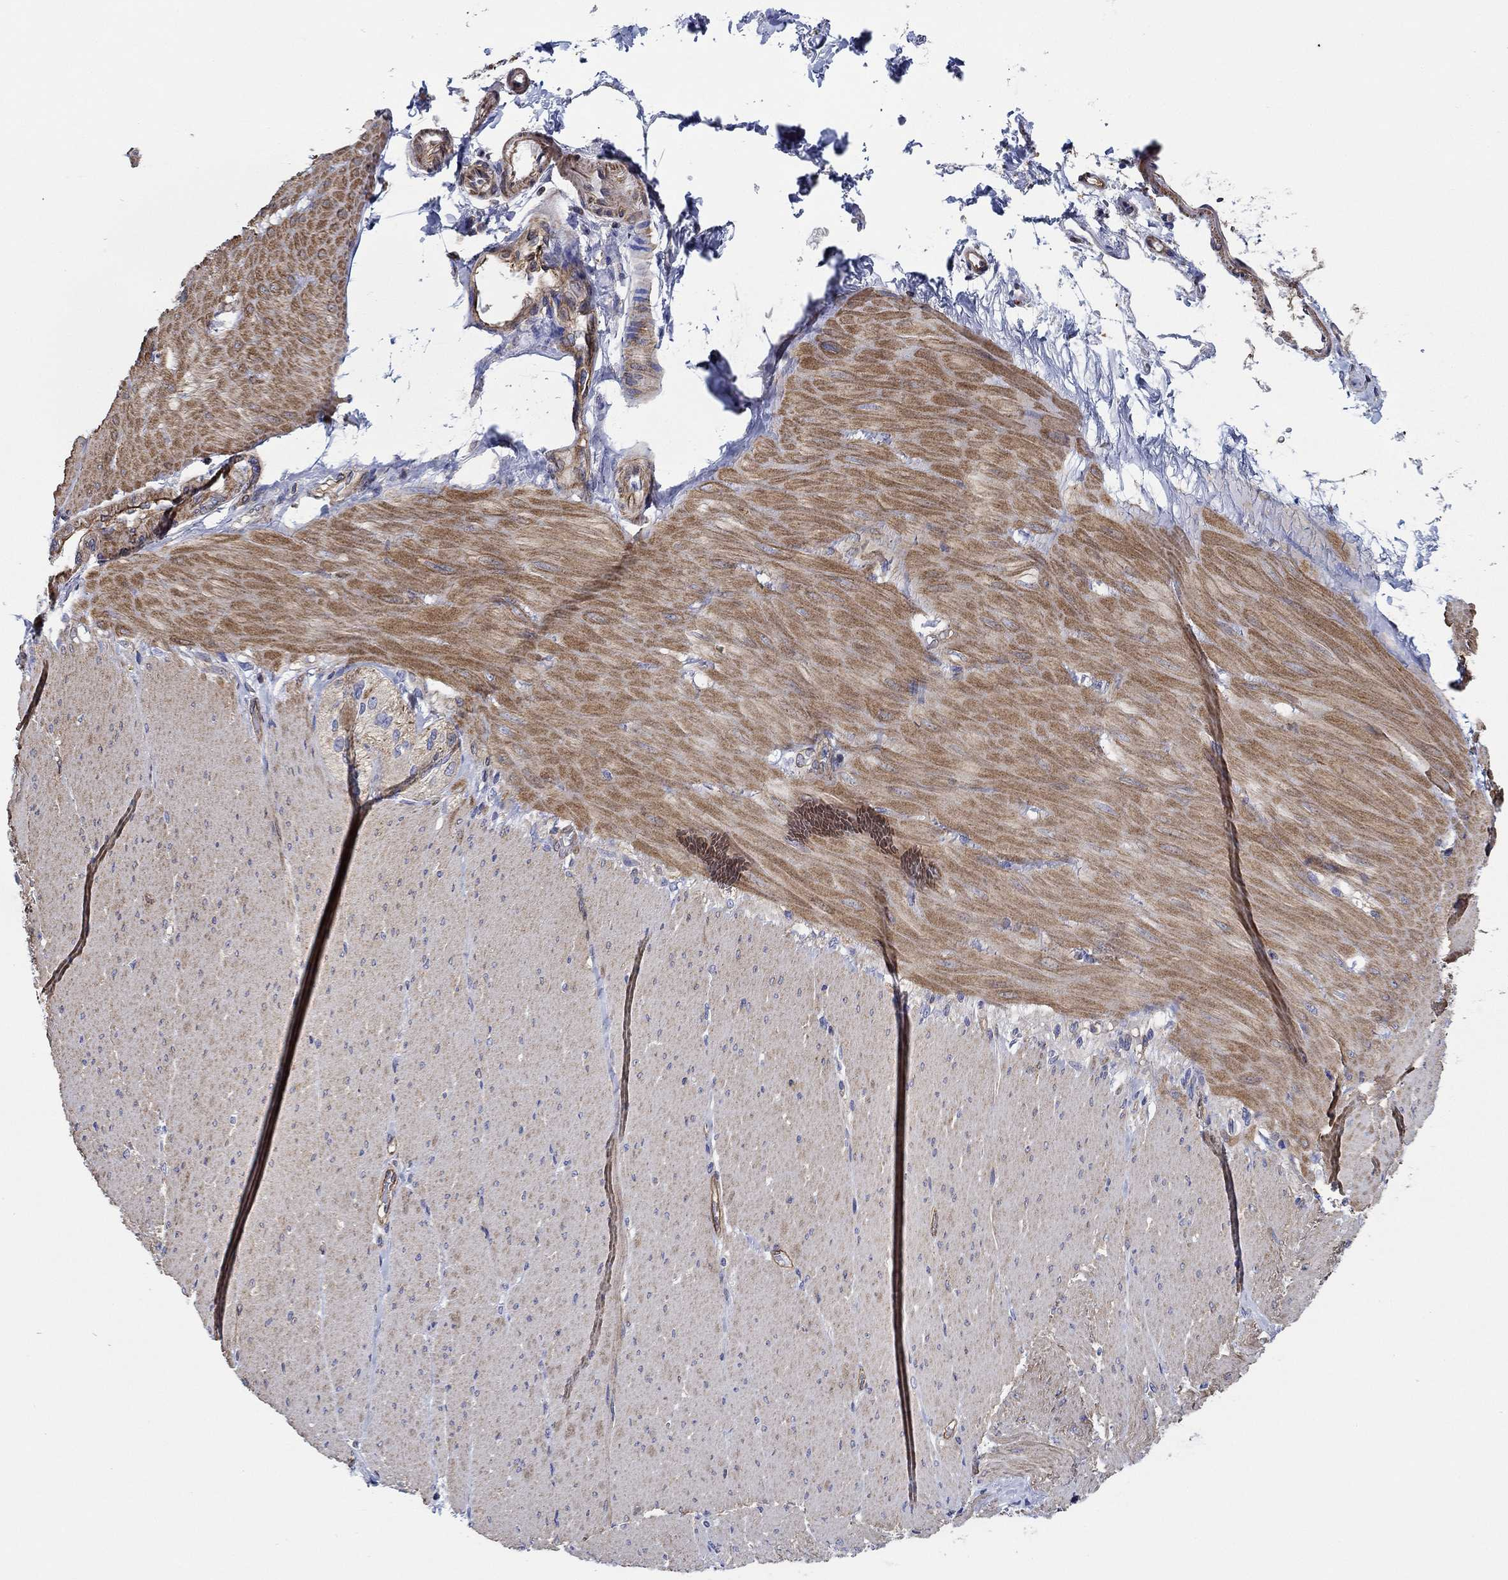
{"staining": {"intensity": "negative", "quantity": "none", "location": "none"}, "tissue": "adipose tissue", "cell_type": "Adipocytes", "image_type": "normal", "snomed": [{"axis": "morphology", "description": "Normal tissue, NOS"}, {"axis": "topography", "description": "Smooth muscle"}, {"axis": "topography", "description": "Duodenum"}, {"axis": "topography", "description": "Peripheral nerve tissue"}], "caption": "This is a histopathology image of immunohistochemistry staining of normal adipose tissue, which shows no positivity in adipocytes. (DAB (3,3'-diaminobenzidine) immunohistochemistry (IHC) visualized using brightfield microscopy, high magnification).", "gene": "FMN1", "patient": {"sex": "female", "age": 61}}